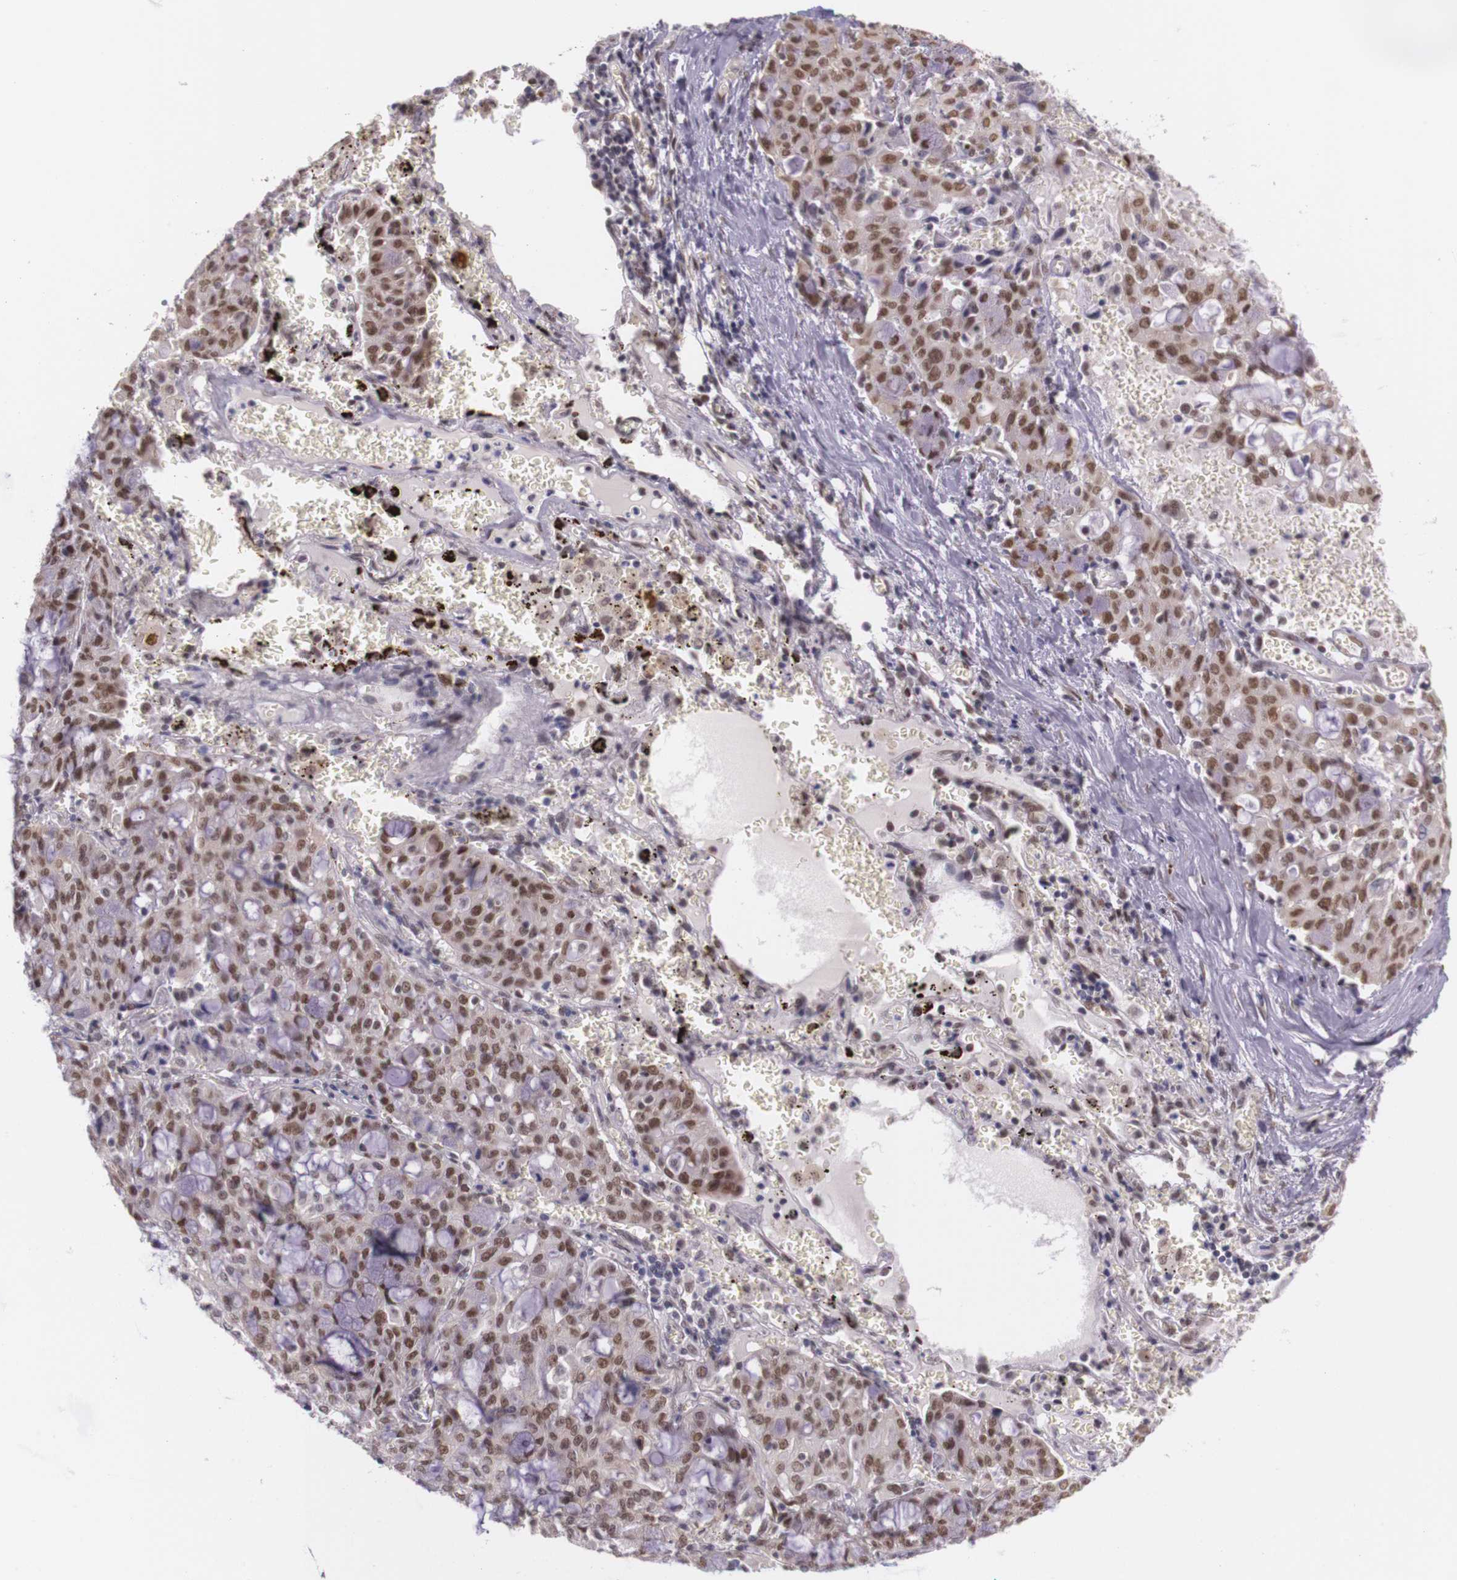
{"staining": {"intensity": "weak", "quantity": ">75%", "location": "nuclear"}, "tissue": "lung cancer", "cell_type": "Tumor cells", "image_type": "cancer", "snomed": [{"axis": "morphology", "description": "Adenocarcinoma, NOS"}, {"axis": "topography", "description": "Lung"}], "caption": "Protein staining exhibits weak nuclear expression in about >75% of tumor cells in lung cancer.", "gene": "WDR13", "patient": {"sex": "female", "age": 44}}